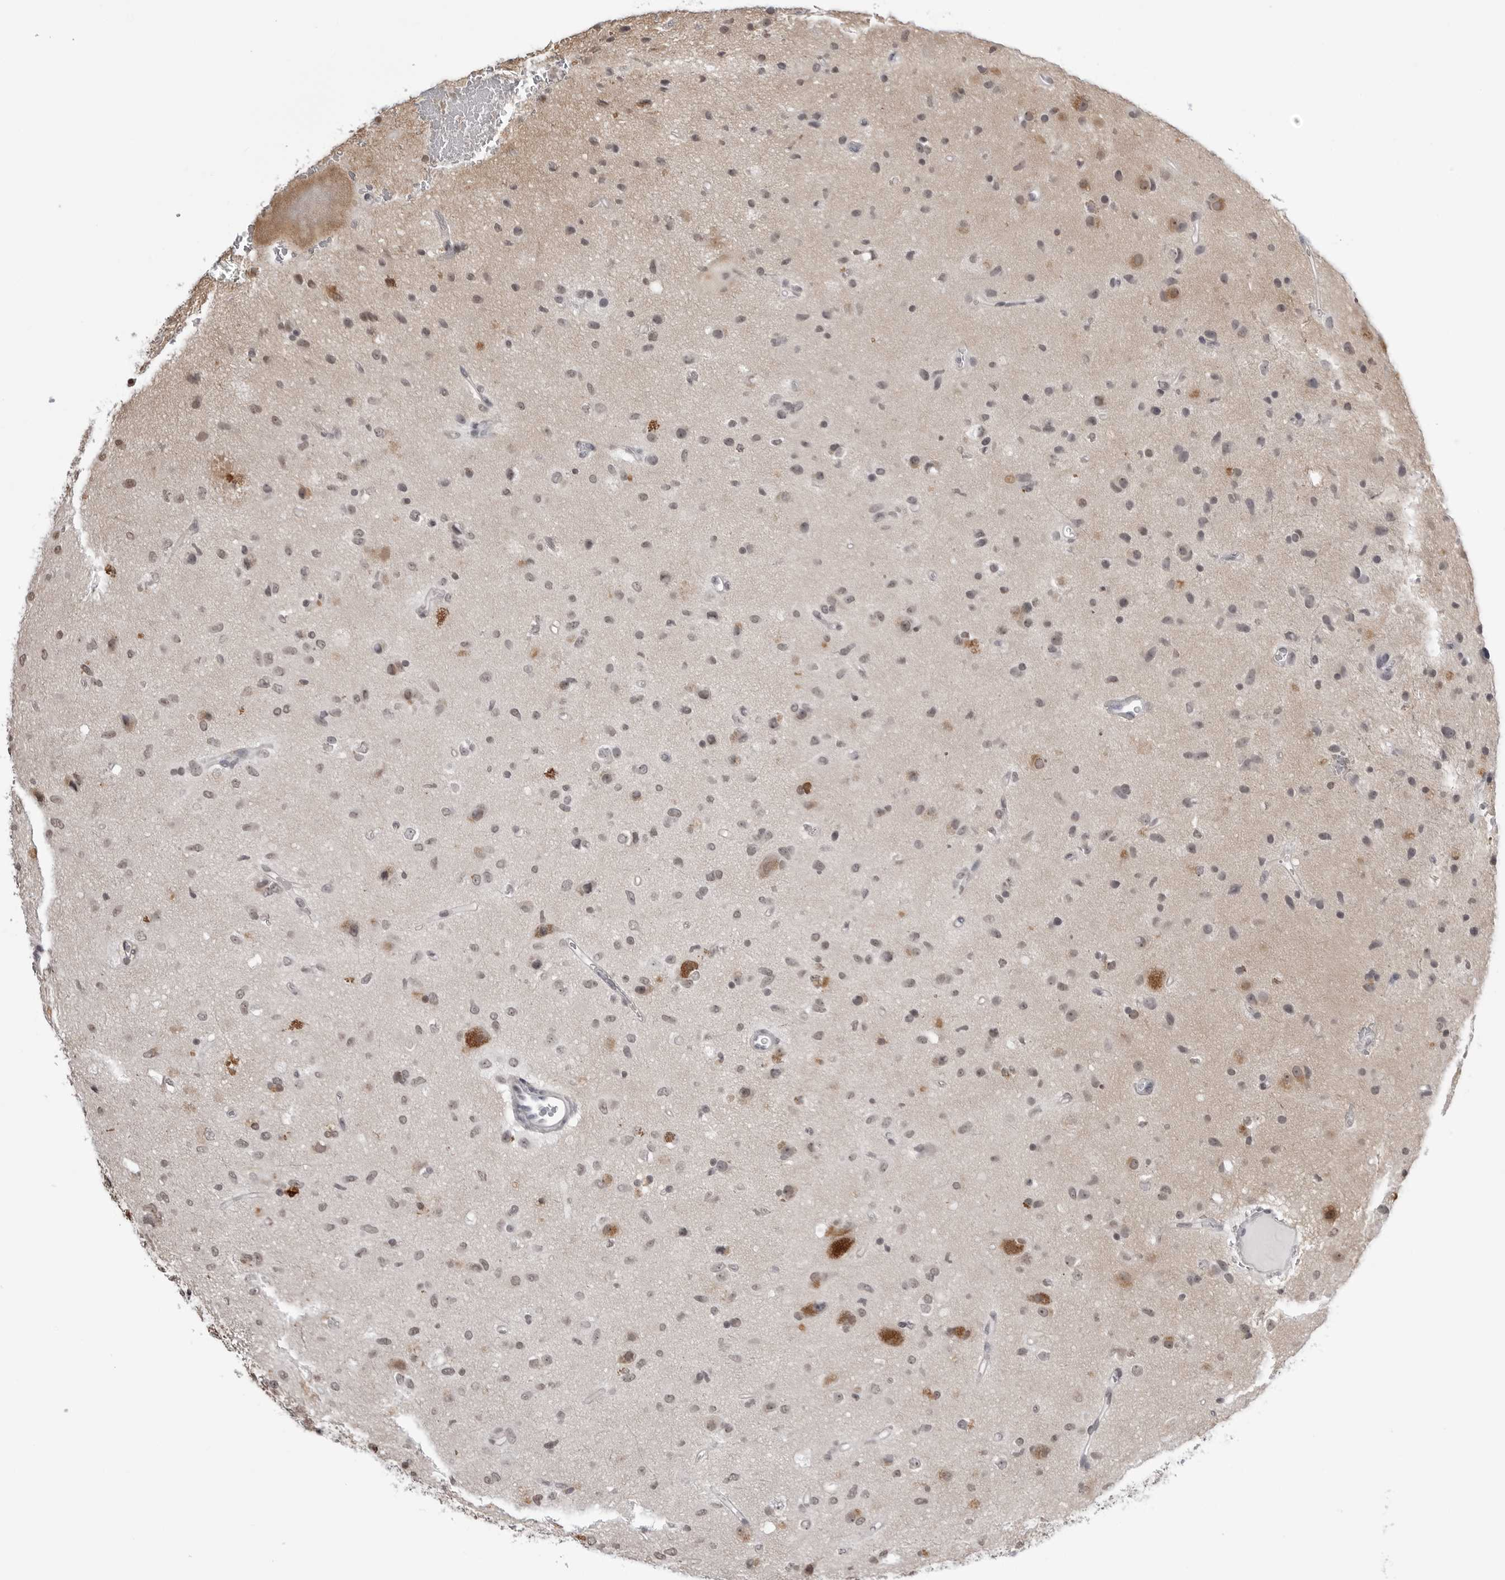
{"staining": {"intensity": "weak", "quantity": ">75%", "location": "nuclear"}, "tissue": "glioma", "cell_type": "Tumor cells", "image_type": "cancer", "snomed": [{"axis": "morphology", "description": "Glioma, malignant, Low grade"}, {"axis": "topography", "description": "Brain"}], "caption": "Weak nuclear protein expression is seen in about >75% of tumor cells in low-grade glioma (malignant). The staining is performed using DAB brown chromogen to label protein expression. The nuclei are counter-stained blue using hematoxylin.", "gene": "YWHAG", "patient": {"sex": "male", "age": 77}}